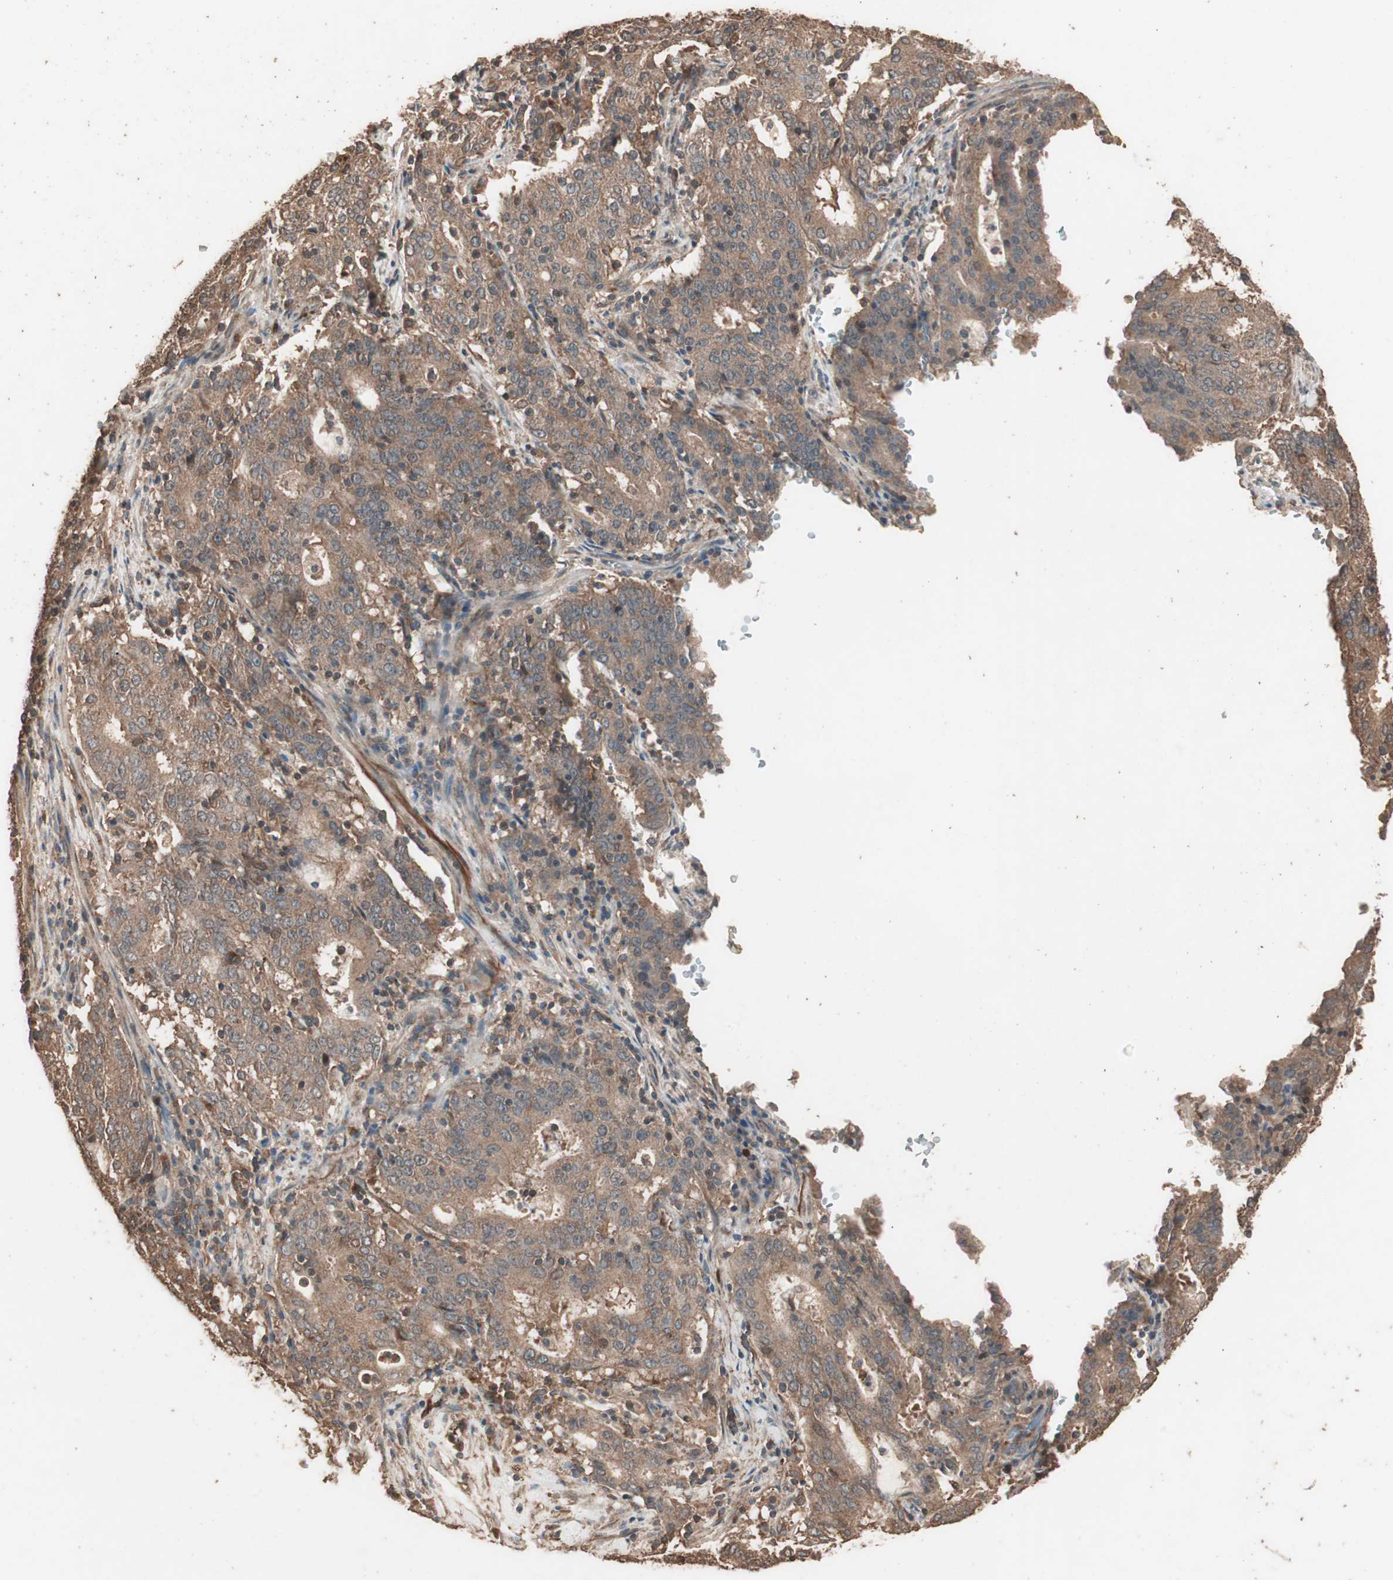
{"staining": {"intensity": "moderate", "quantity": ">75%", "location": "cytoplasmic/membranous"}, "tissue": "cervical cancer", "cell_type": "Tumor cells", "image_type": "cancer", "snomed": [{"axis": "morphology", "description": "Adenocarcinoma, NOS"}, {"axis": "topography", "description": "Cervix"}], "caption": "Immunohistochemical staining of human cervical cancer exhibits medium levels of moderate cytoplasmic/membranous protein positivity in approximately >75% of tumor cells.", "gene": "CCN4", "patient": {"sex": "female", "age": 44}}